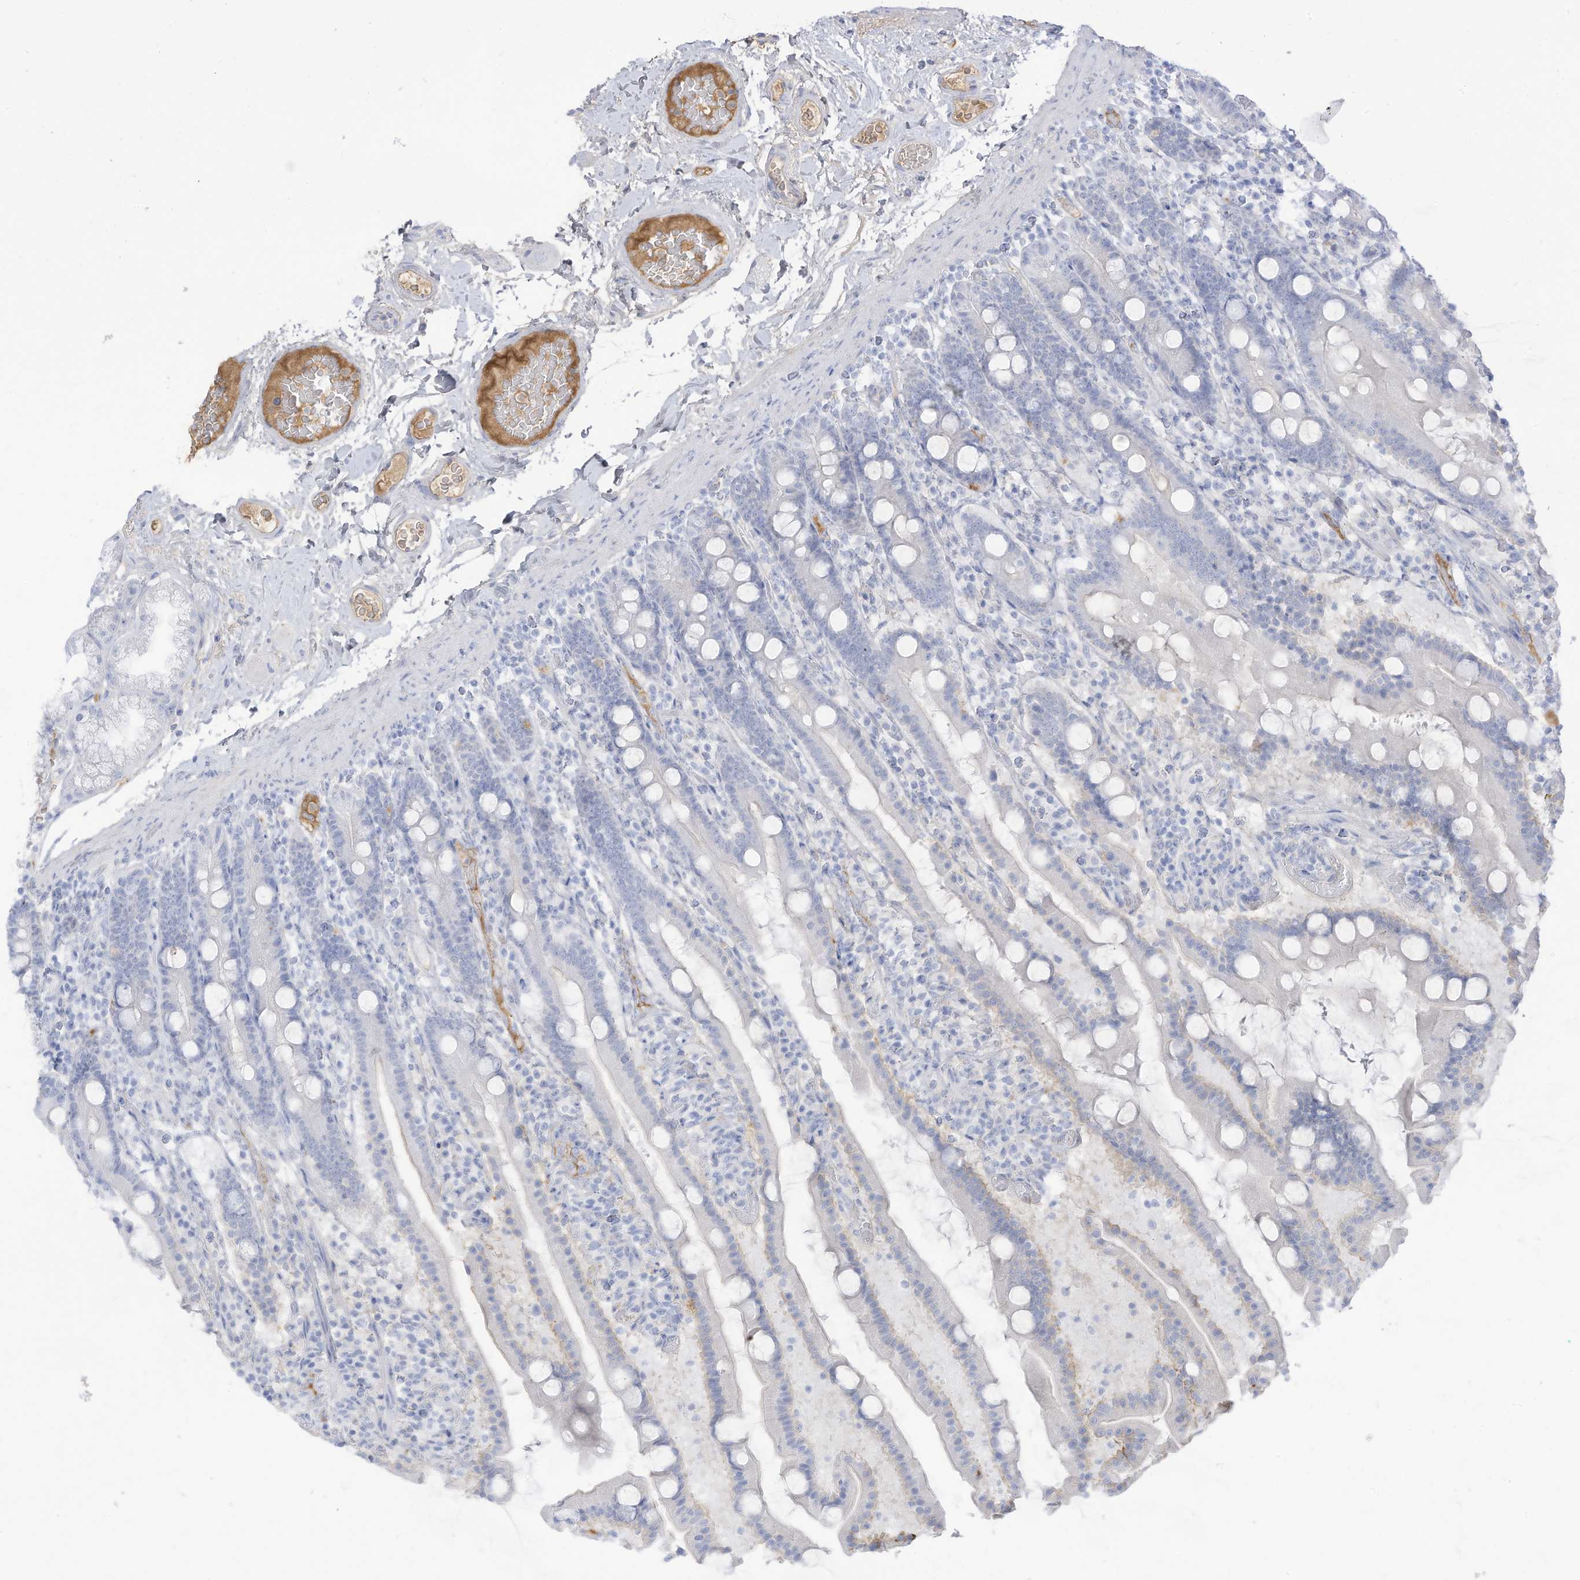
{"staining": {"intensity": "negative", "quantity": "none", "location": "none"}, "tissue": "duodenum", "cell_type": "Glandular cells", "image_type": "normal", "snomed": [{"axis": "morphology", "description": "Normal tissue, NOS"}, {"axis": "topography", "description": "Duodenum"}], "caption": "Immunohistochemical staining of unremarkable human duodenum displays no significant staining in glandular cells. (DAB immunohistochemistry (IHC) visualized using brightfield microscopy, high magnification).", "gene": "HSD17B13", "patient": {"sex": "male", "age": 55}}